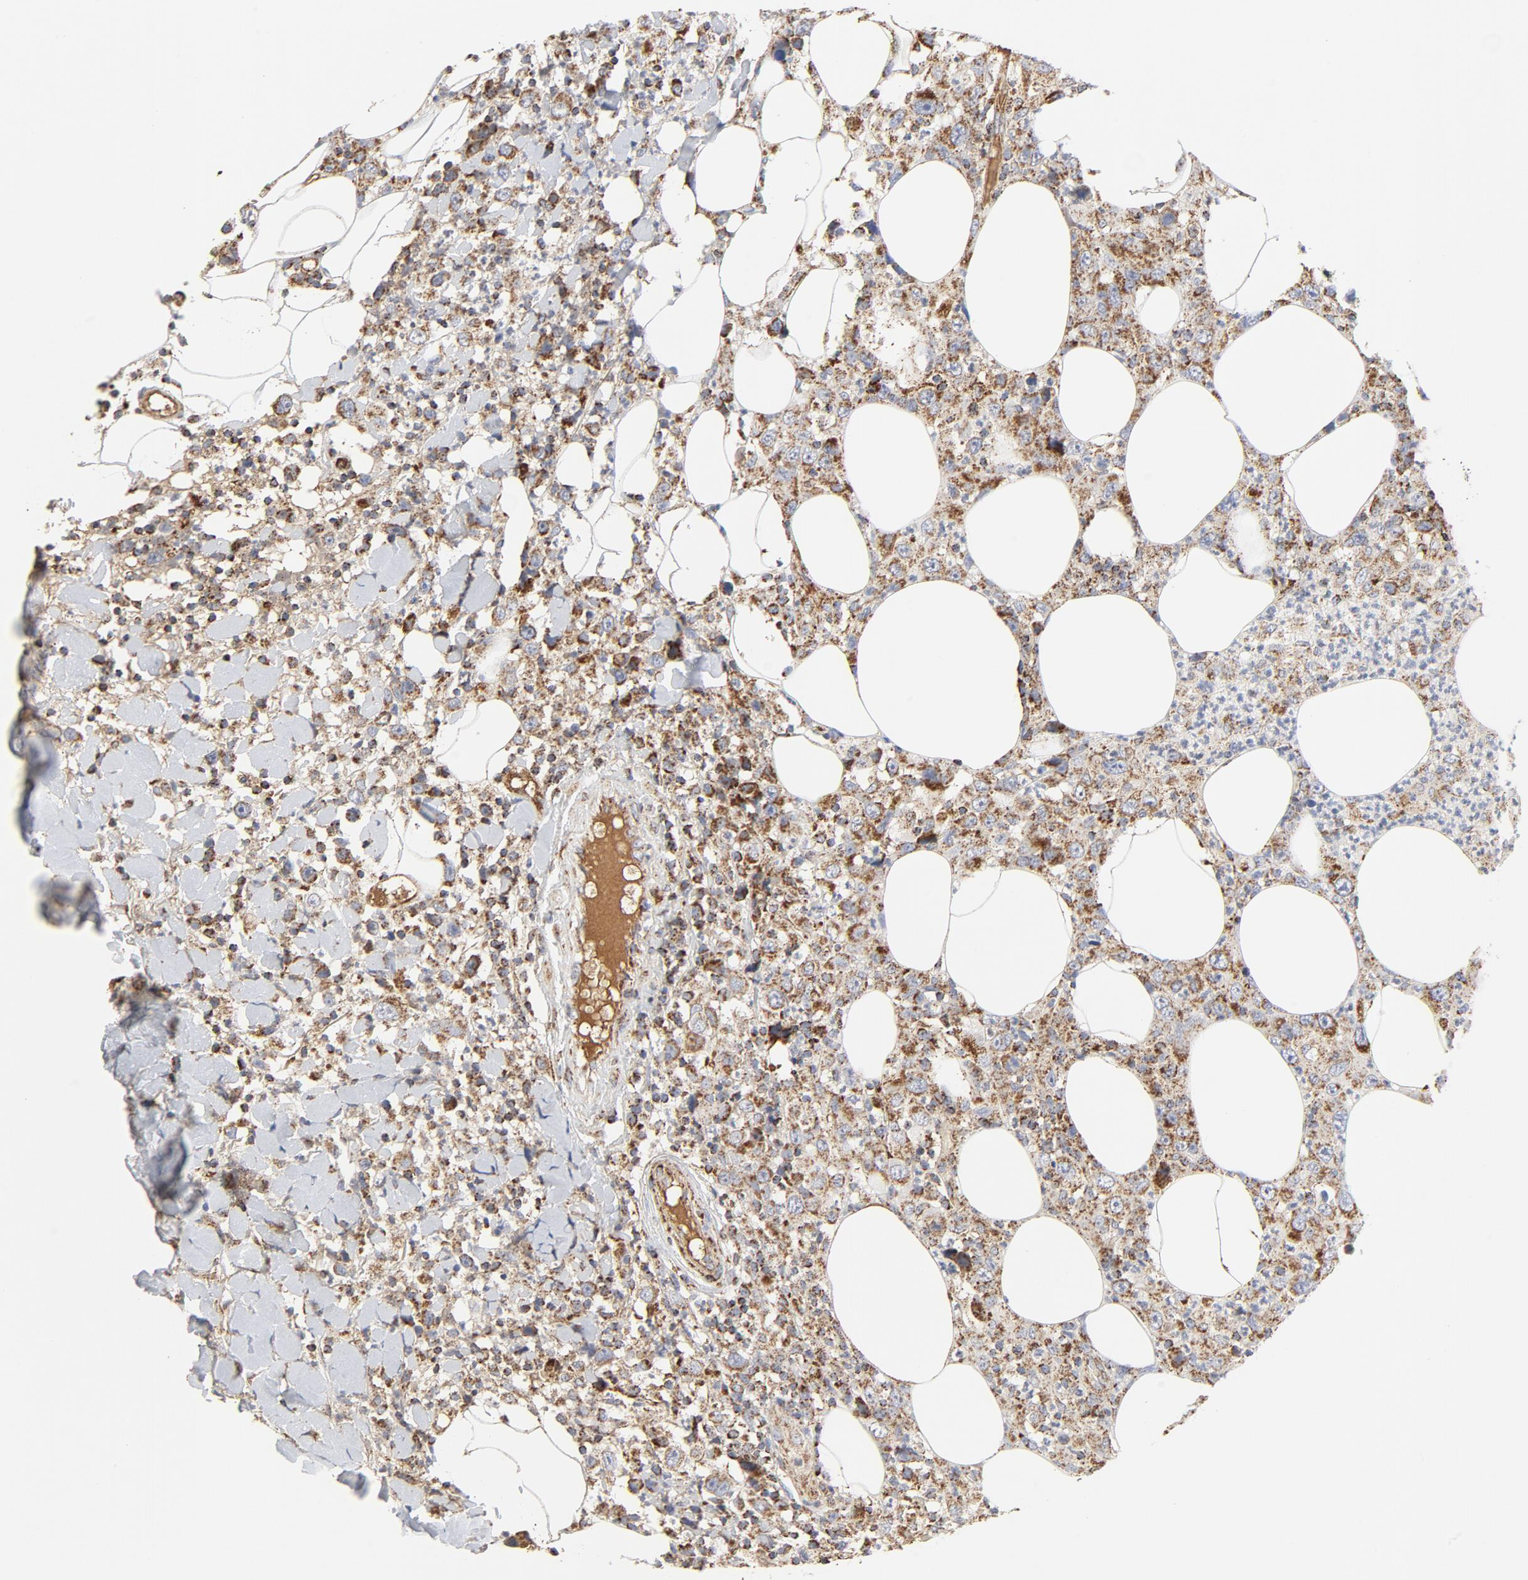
{"staining": {"intensity": "strong", "quantity": ">75%", "location": "cytoplasmic/membranous"}, "tissue": "thyroid cancer", "cell_type": "Tumor cells", "image_type": "cancer", "snomed": [{"axis": "morphology", "description": "Carcinoma, NOS"}, {"axis": "topography", "description": "Thyroid gland"}], "caption": "This is a photomicrograph of IHC staining of thyroid cancer, which shows strong positivity in the cytoplasmic/membranous of tumor cells.", "gene": "PCNX4", "patient": {"sex": "female", "age": 77}}